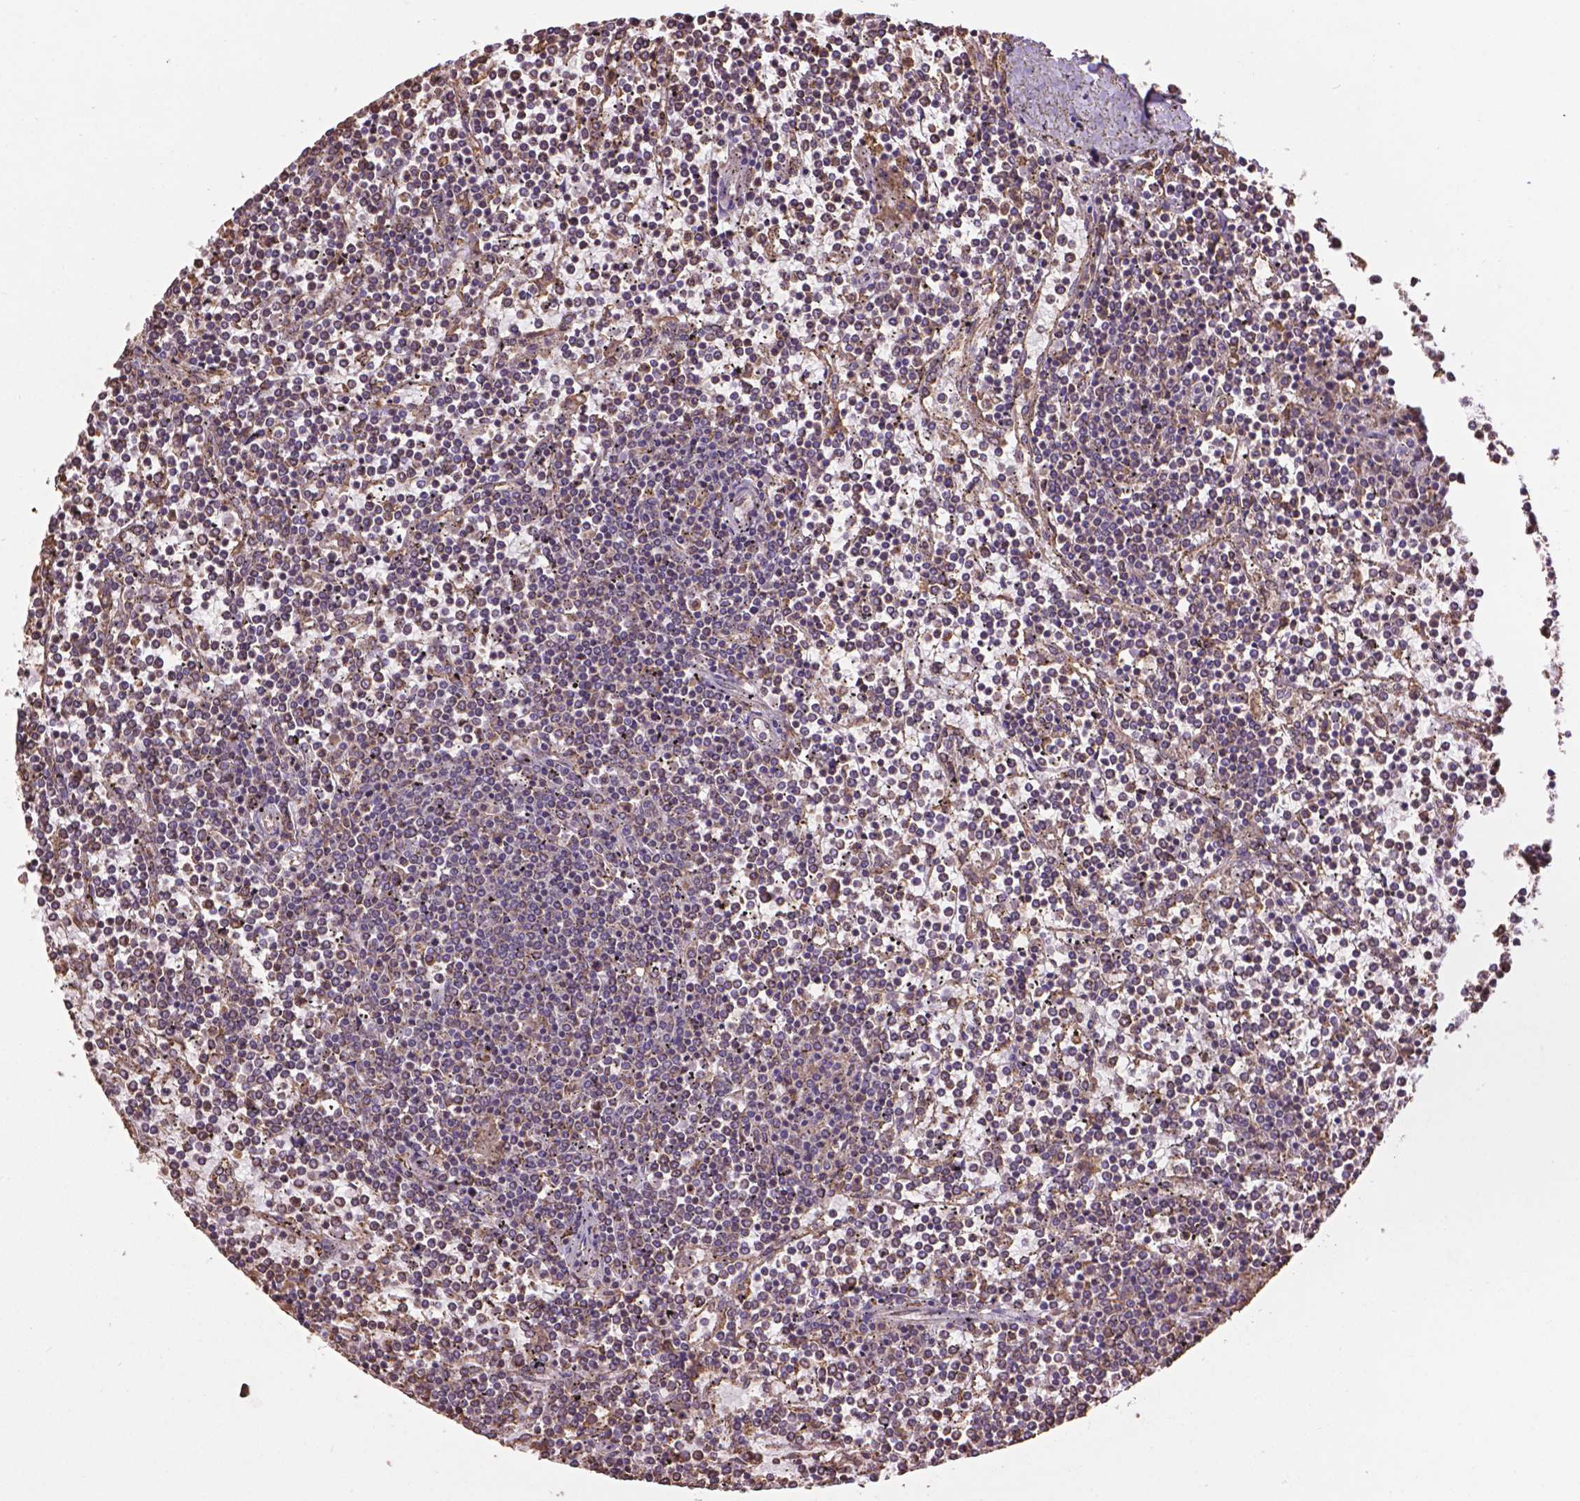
{"staining": {"intensity": "weak", "quantity": "25%-75%", "location": "cytoplasmic/membranous"}, "tissue": "lymphoma", "cell_type": "Tumor cells", "image_type": "cancer", "snomed": [{"axis": "morphology", "description": "Malignant lymphoma, non-Hodgkin's type, Low grade"}, {"axis": "topography", "description": "Spleen"}], "caption": "Malignant lymphoma, non-Hodgkin's type (low-grade) tissue reveals weak cytoplasmic/membranous expression in approximately 25%-75% of tumor cells, visualized by immunohistochemistry.", "gene": "PPP2R5E", "patient": {"sex": "female", "age": 19}}